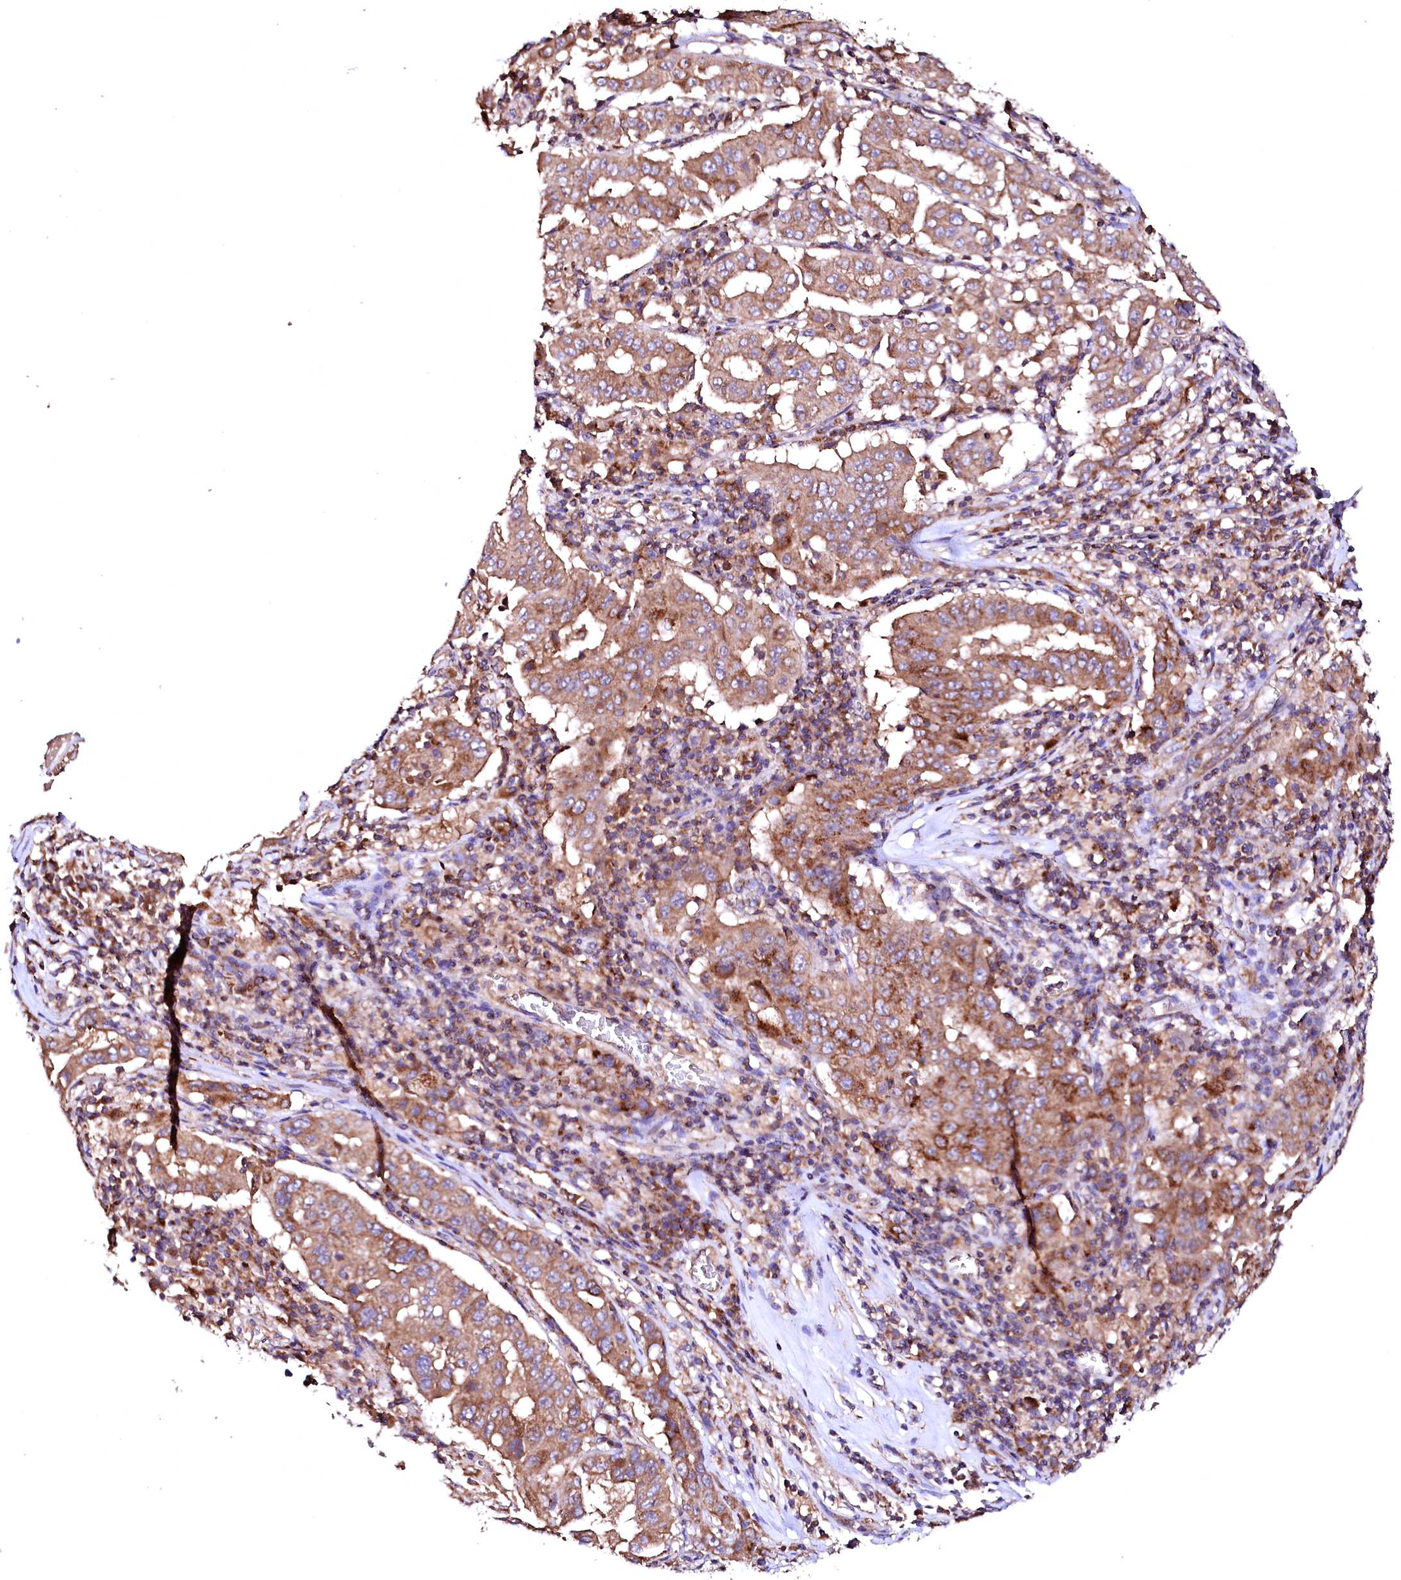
{"staining": {"intensity": "moderate", "quantity": ">75%", "location": "cytoplasmic/membranous"}, "tissue": "pancreatic cancer", "cell_type": "Tumor cells", "image_type": "cancer", "snomed": [{"axis": "morphology", "description": "Adenocarcinoma, NOS"}, {"axis": "topography", "description": "Pancreas"}], "caption": "Immunohistochemical staining of human pancreatic adenocarcinoma reveals medium levels of moderate cytoplasmic/membranous protein expression in about >75% of tumor cells. (IHC, brightfield microscopy, high magnification).", "gene": "ST3GAL1", "patient": {"sex": "male", "age": 63}}